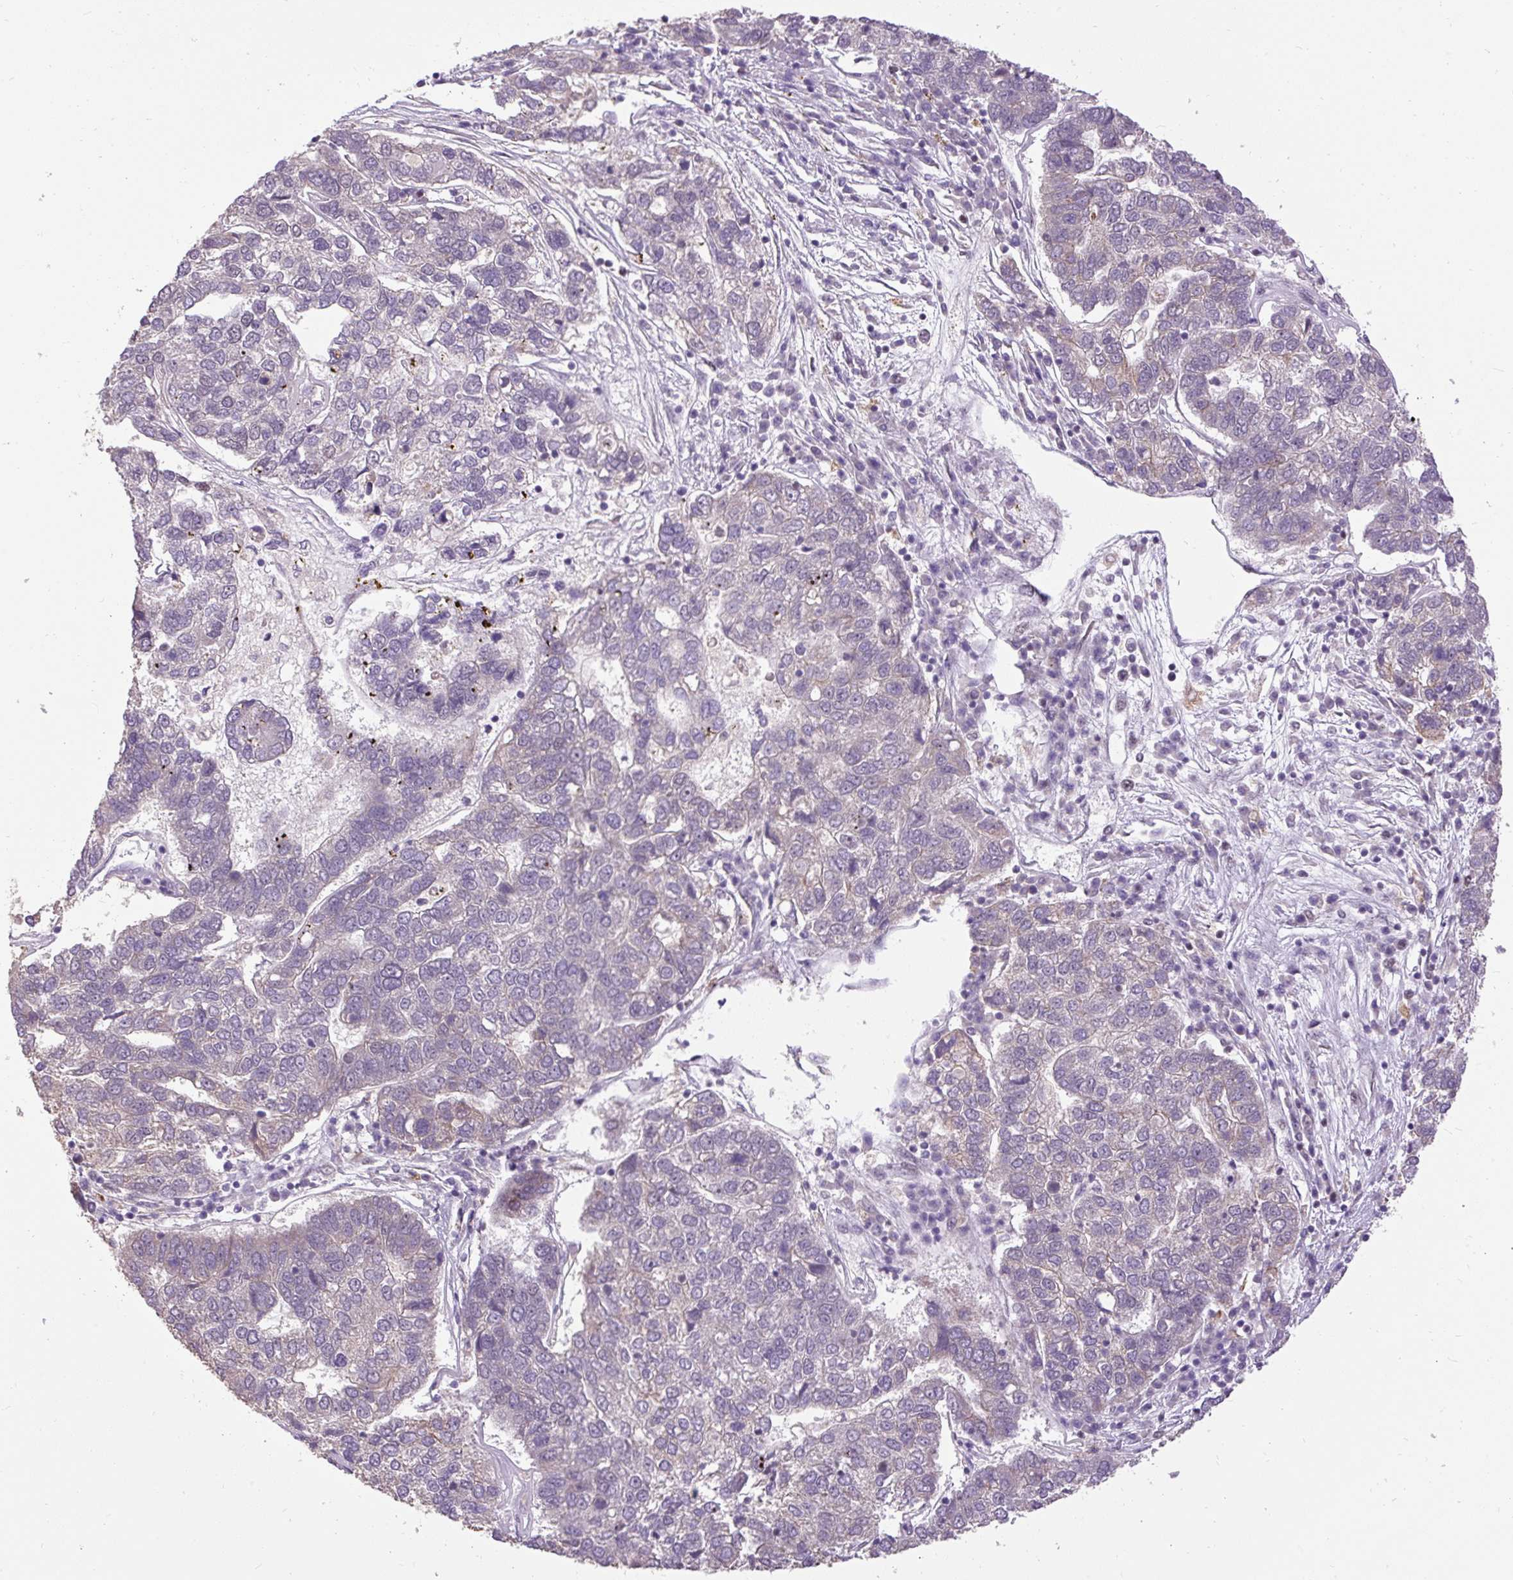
{"staining": {"intensity": "weak", "quantity": "<25%", "location": "nuclear"}, "tissue": "pancreatic cancer", "cell_type": "Tumor cells", "image_type": "cancer", "snomed": [{"axis": "morphology", "description": "Adenocarcinoma, NOS"}, {"axis": "topography", "description": "Pancreas"}], "caption": "Immunohistochemistry of pancreatic cancer (adenocarcinoma) displays no staining in tumor cells. (Stains: DAB IHC with hematoxylin counter stain, Microscopy: brightfield microscopy at high magnification).", "gene": "ZNF672", "patient": {"sex": "female", "age": 61}}